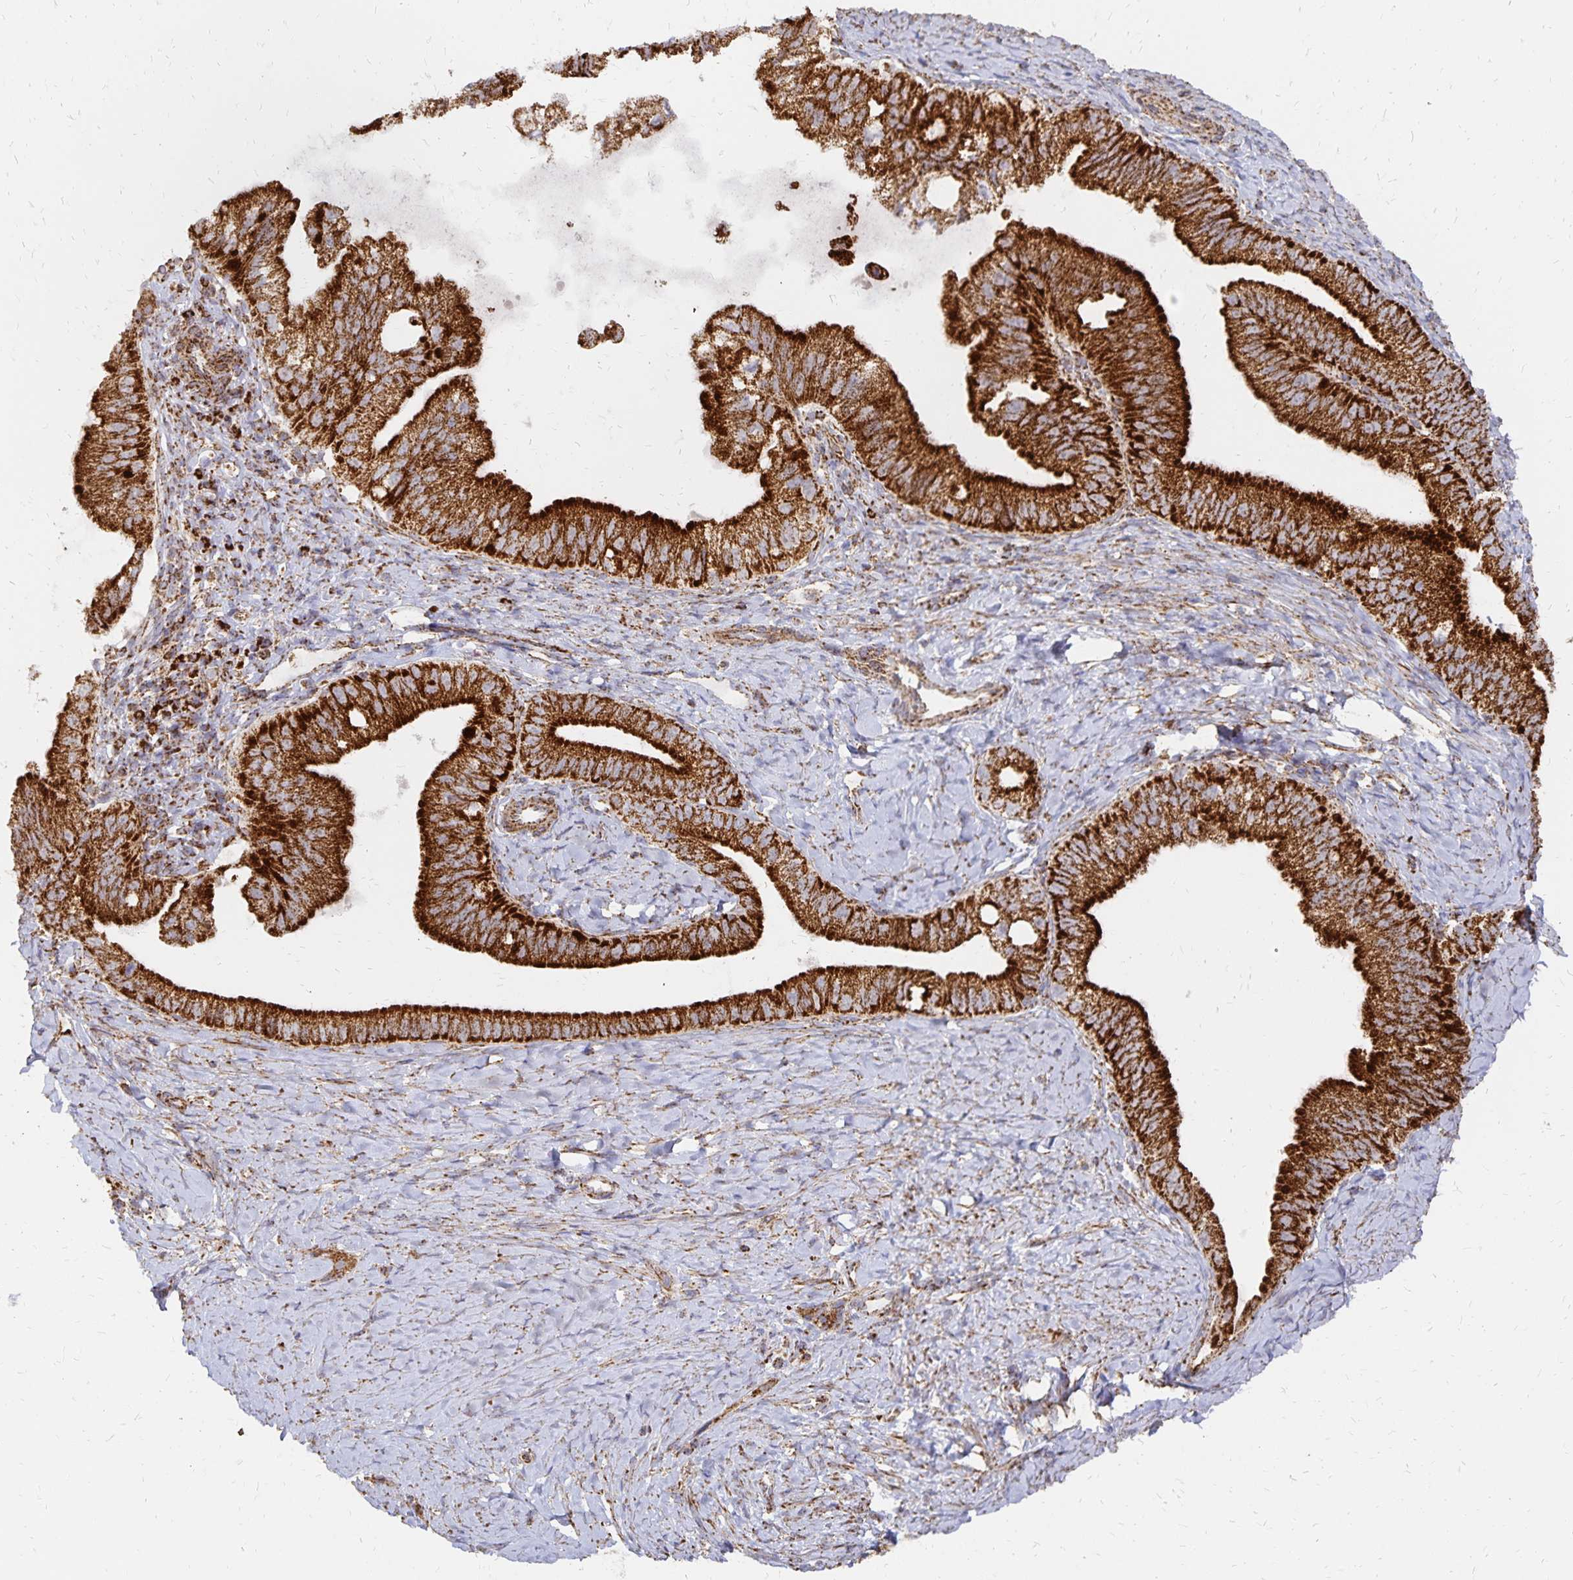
{"staining": {"intensity": "strong", "quantity": ">75%", "location": "cytoplasmic/membranous"}, "tissue": "pancreatic cancer", "cell_type": "Tumor cells", "image_type": "cancer", "snomed": [{"axis": "morphology", "description": "Adenocarcinoma, NOS"}, {"axis": "topography", "description": "Pancreas"}], "caption": "A brown stain highlights strong cytoplasmic/membranous positivity of a protein in human pancreatic adenocarcinoma tumor cells. Using DAB (brown) and hematoxylin (blue) stains, captured at high magnification using brightfield microscopy.", "gene": "STOML2", "patient": {"sex": "male", "age": 70}}